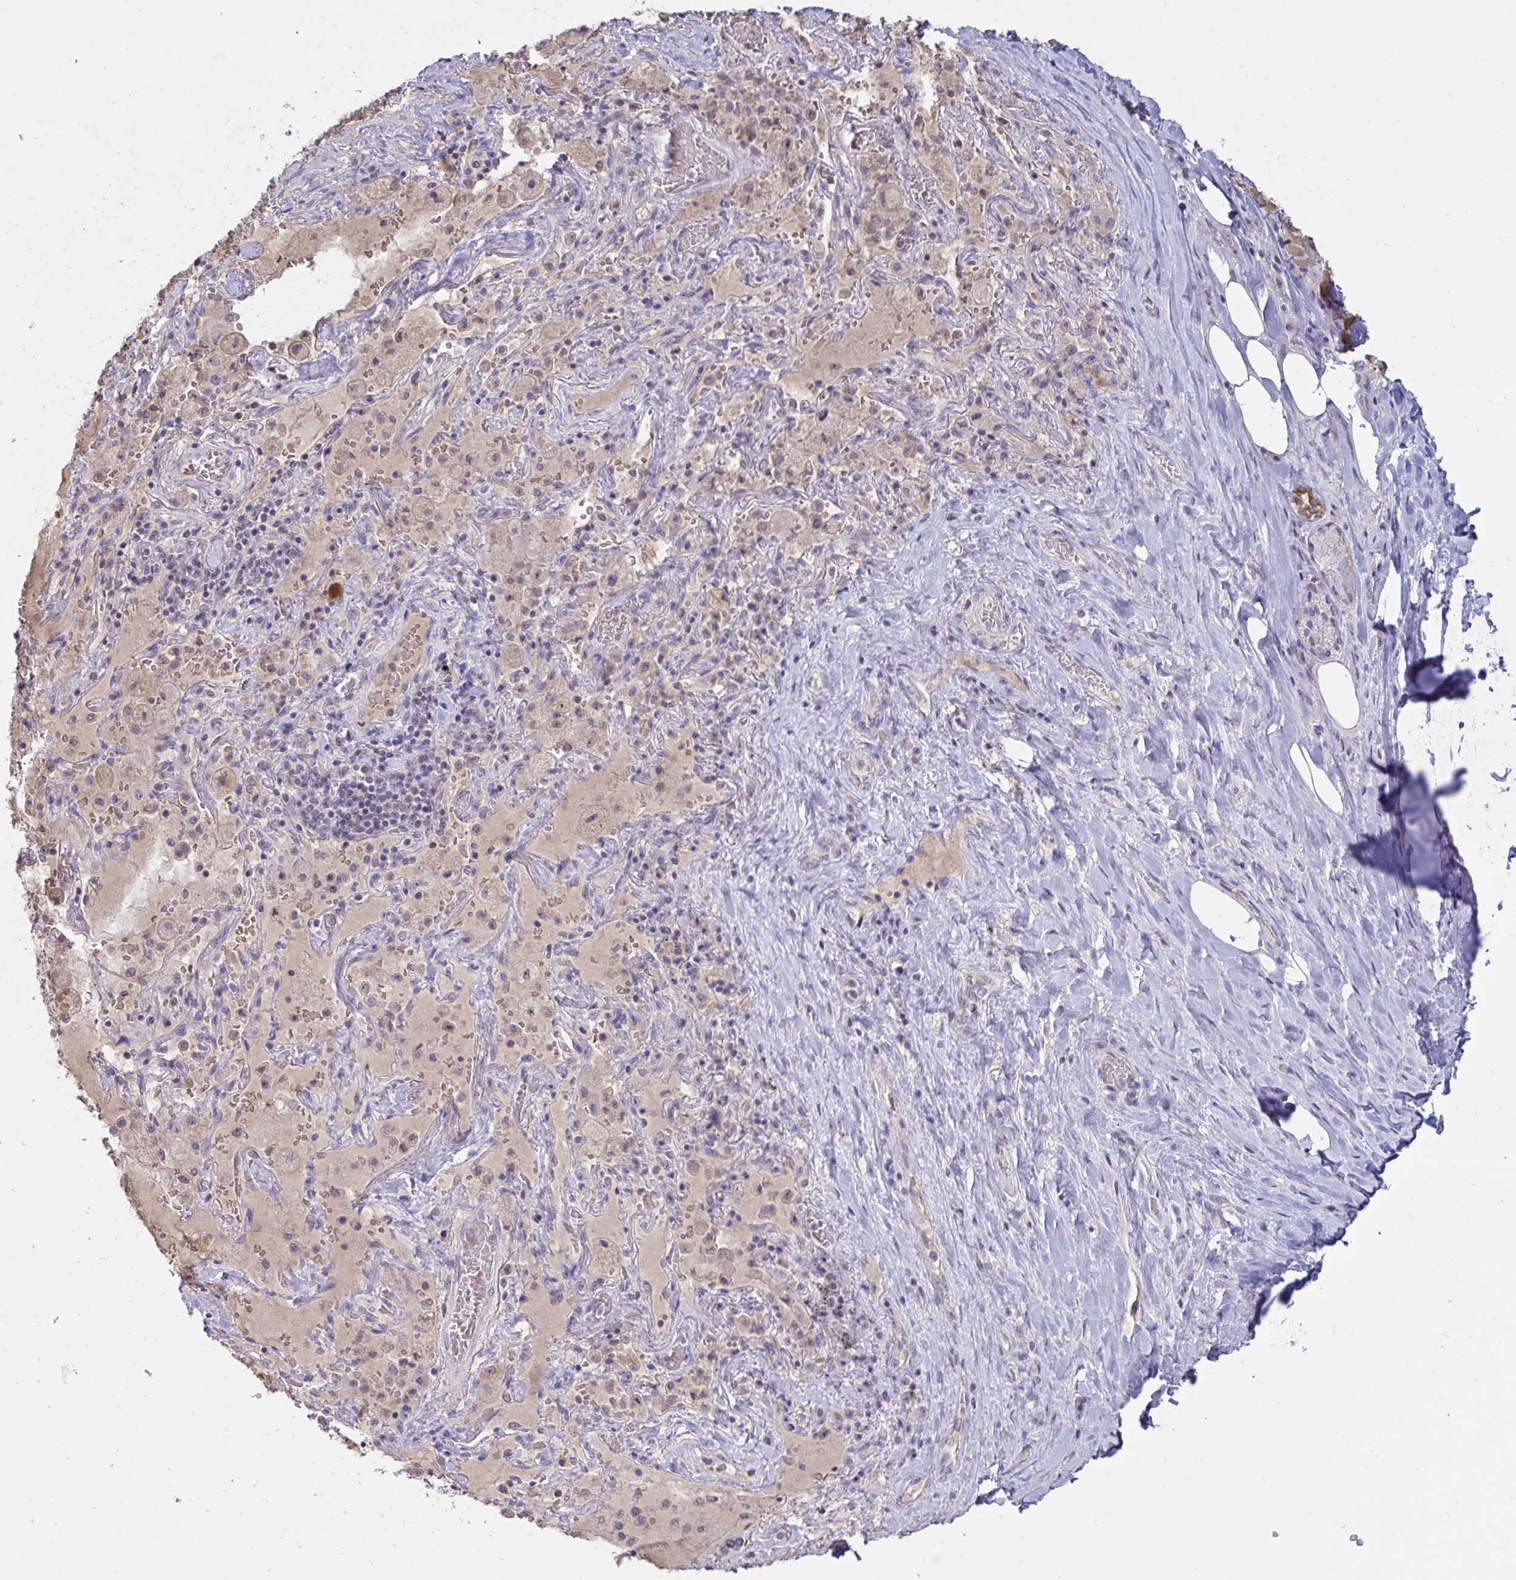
{"staining": {"intensity": "negative", "quantity": "none", "location": "none"}, "tissue": "adipose tissue", "cell_type": "Adipocytes", "image_type": "normal", "snomed": [{"axis": "morphology", "description": "Normal tissue, NOS"}, {"axis": "topography", "description": "Cartilage tissue"}, {"axis": "topography", "description": "Bronchus"}], "caption": "Adipose tissue stained for a protein using IHC exhibits no positivity adipocytes.", "gene": "MYC", "patient": {"sex": "male", "age": 64}}